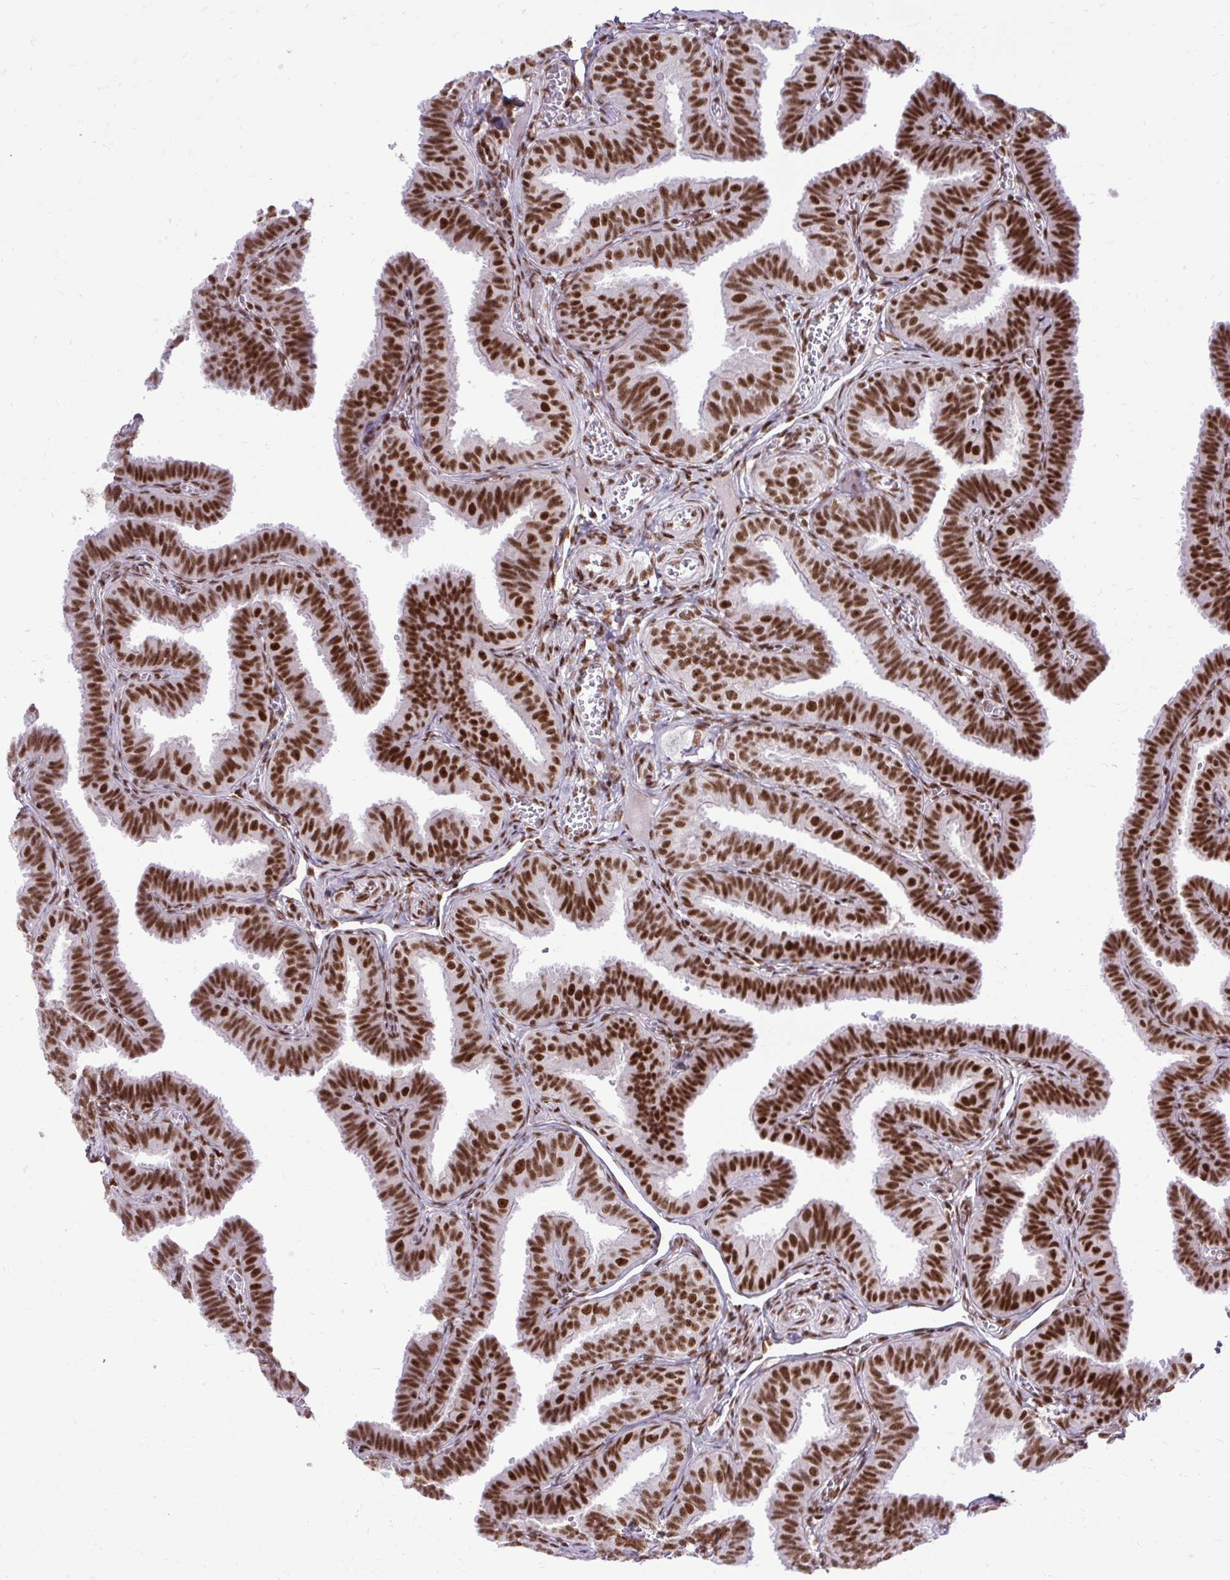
{"staining": {"intensity": "strong", "quantity": ">75%", "location": "nuclear"}, "tissue": "fallopian tube", "cell_type": "Glandular cells", "image_type": "normal", "snomed": [{"axis": "morphology", "description": "Normal tissue, NOS"}, {"axis": "topography", "description": "Fallopian tube"}], "caption": "This histopathology image demonstrates immunohistochemistry staining of normal human fallopian tube, with high strong nuclear positivity in approximately >75% of glandular cells.", "gene": "CDYL", "patient": {"sex": "female", "age": 25}}